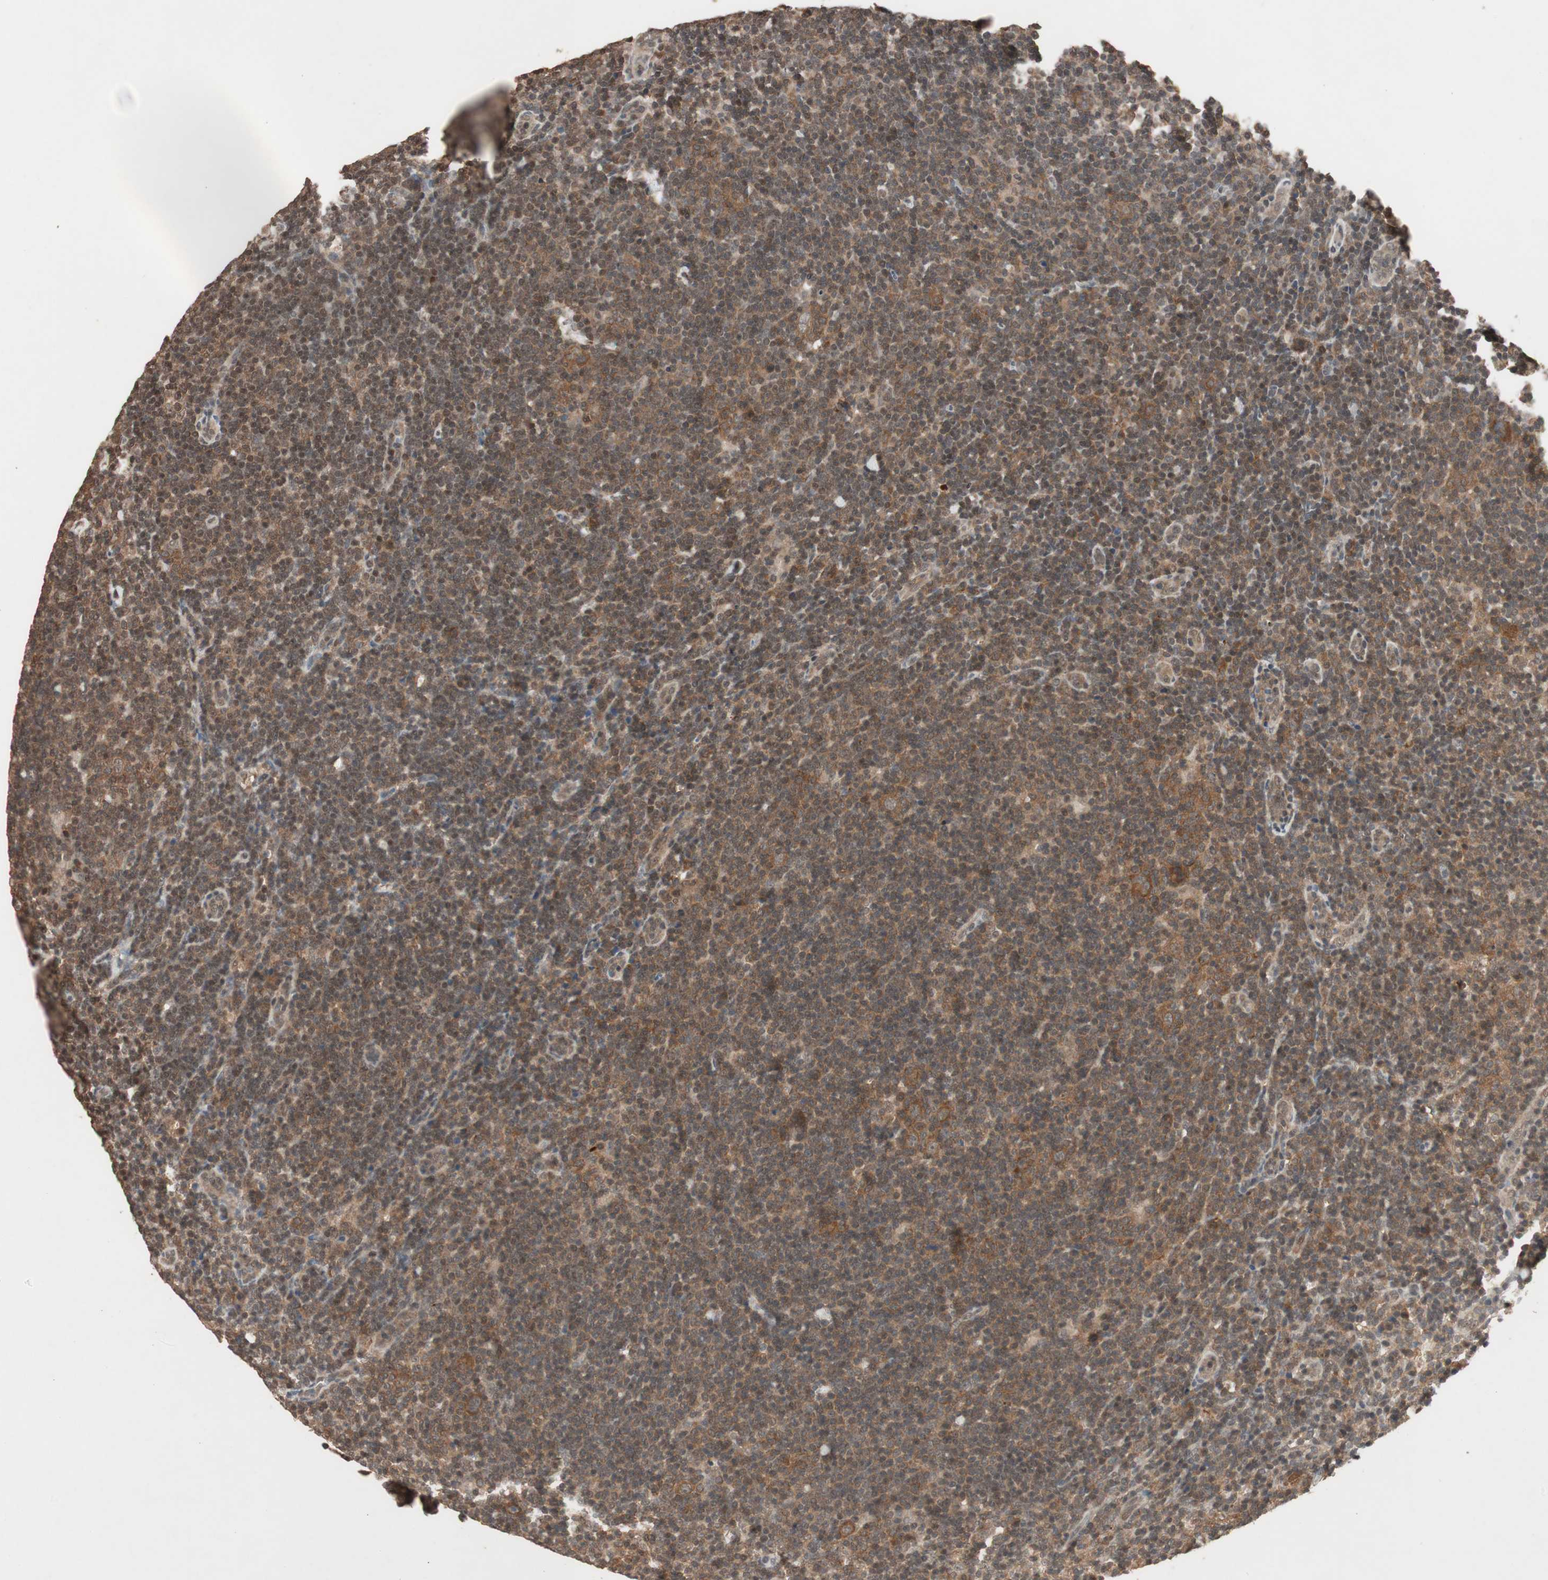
{"staining": {"intensity": "moderate", "quantity": ">75%", "location": "cytoplasmic/membranous,nuclear"}, "tissue": "lymphoma", "cell_type": "Tumor cells", "image_type": "cancer", "snomed": [{"axis": "morphology", "description": "Hodgkin's disease, NOS"}, {"axis": "topography", "description": "Lymph node"}], "caption": "A micrograph showing moderate cytoplasmic/membranous and nuclear positivity in approximately >75% of tumor cells in lymphoma, as visualized by brown immunohistochemical staining.", "gene": "GART", "patient": {"sex": "female", "age": 57}}